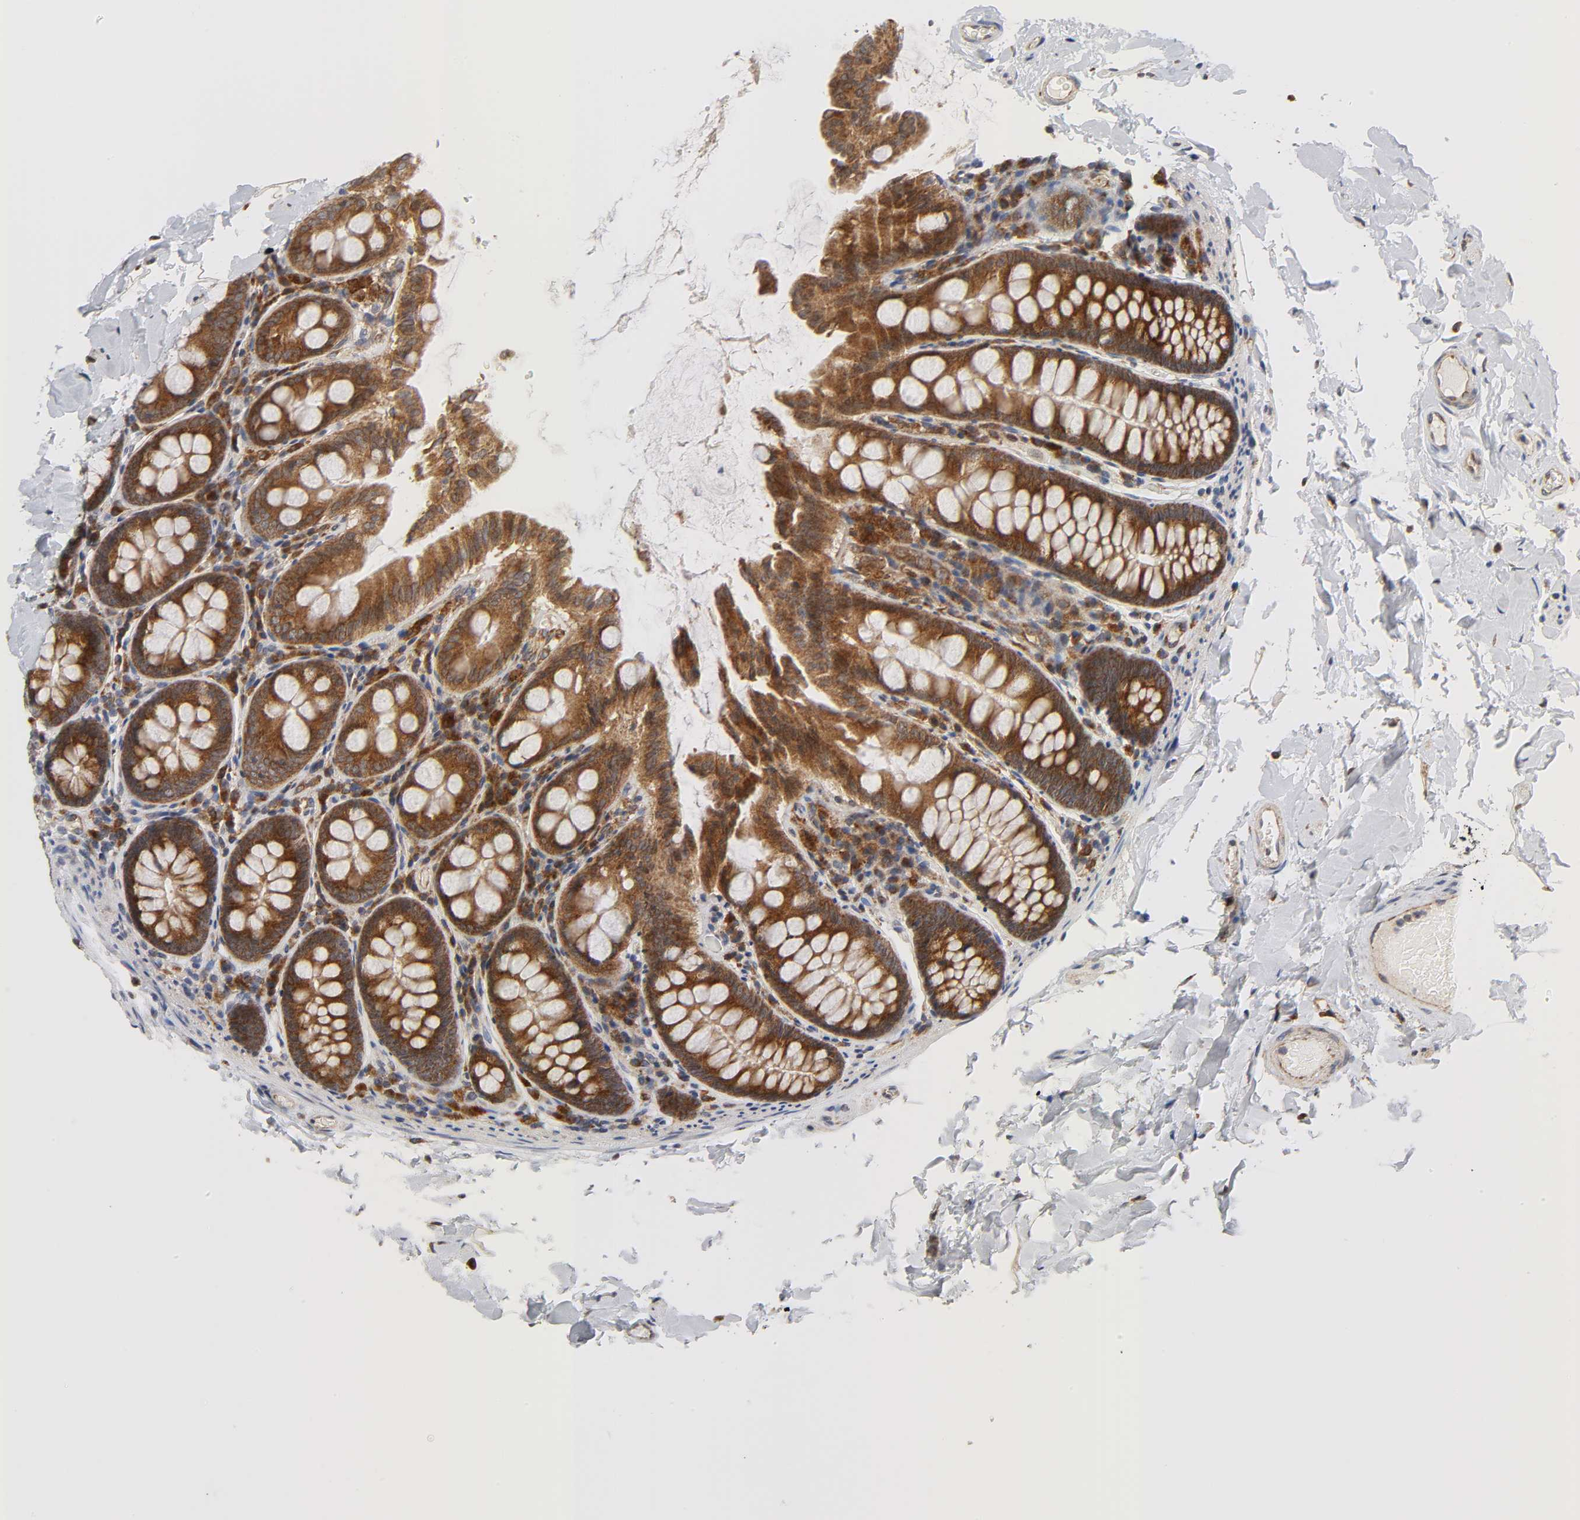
{"staining": {"intensity": "moderate", "quantity": ">75%", "location": "cytoplasmic/membranous"}, "tissue": "colon", "cell_type": "Endothelial cells", "image_type": "normal", "snomed": [{"axis": "morphology", "description": "Normal tissue, NOS"}, {"axis": "topography", "description": "Colon"}], "caption": "Colon stained with a brown dye displays moderate cytoplasmic/membranous positive staining in approximately >75% of endothelial cells.", "gene": "BAX", "patient": {"sex": "female", "age": 61}}